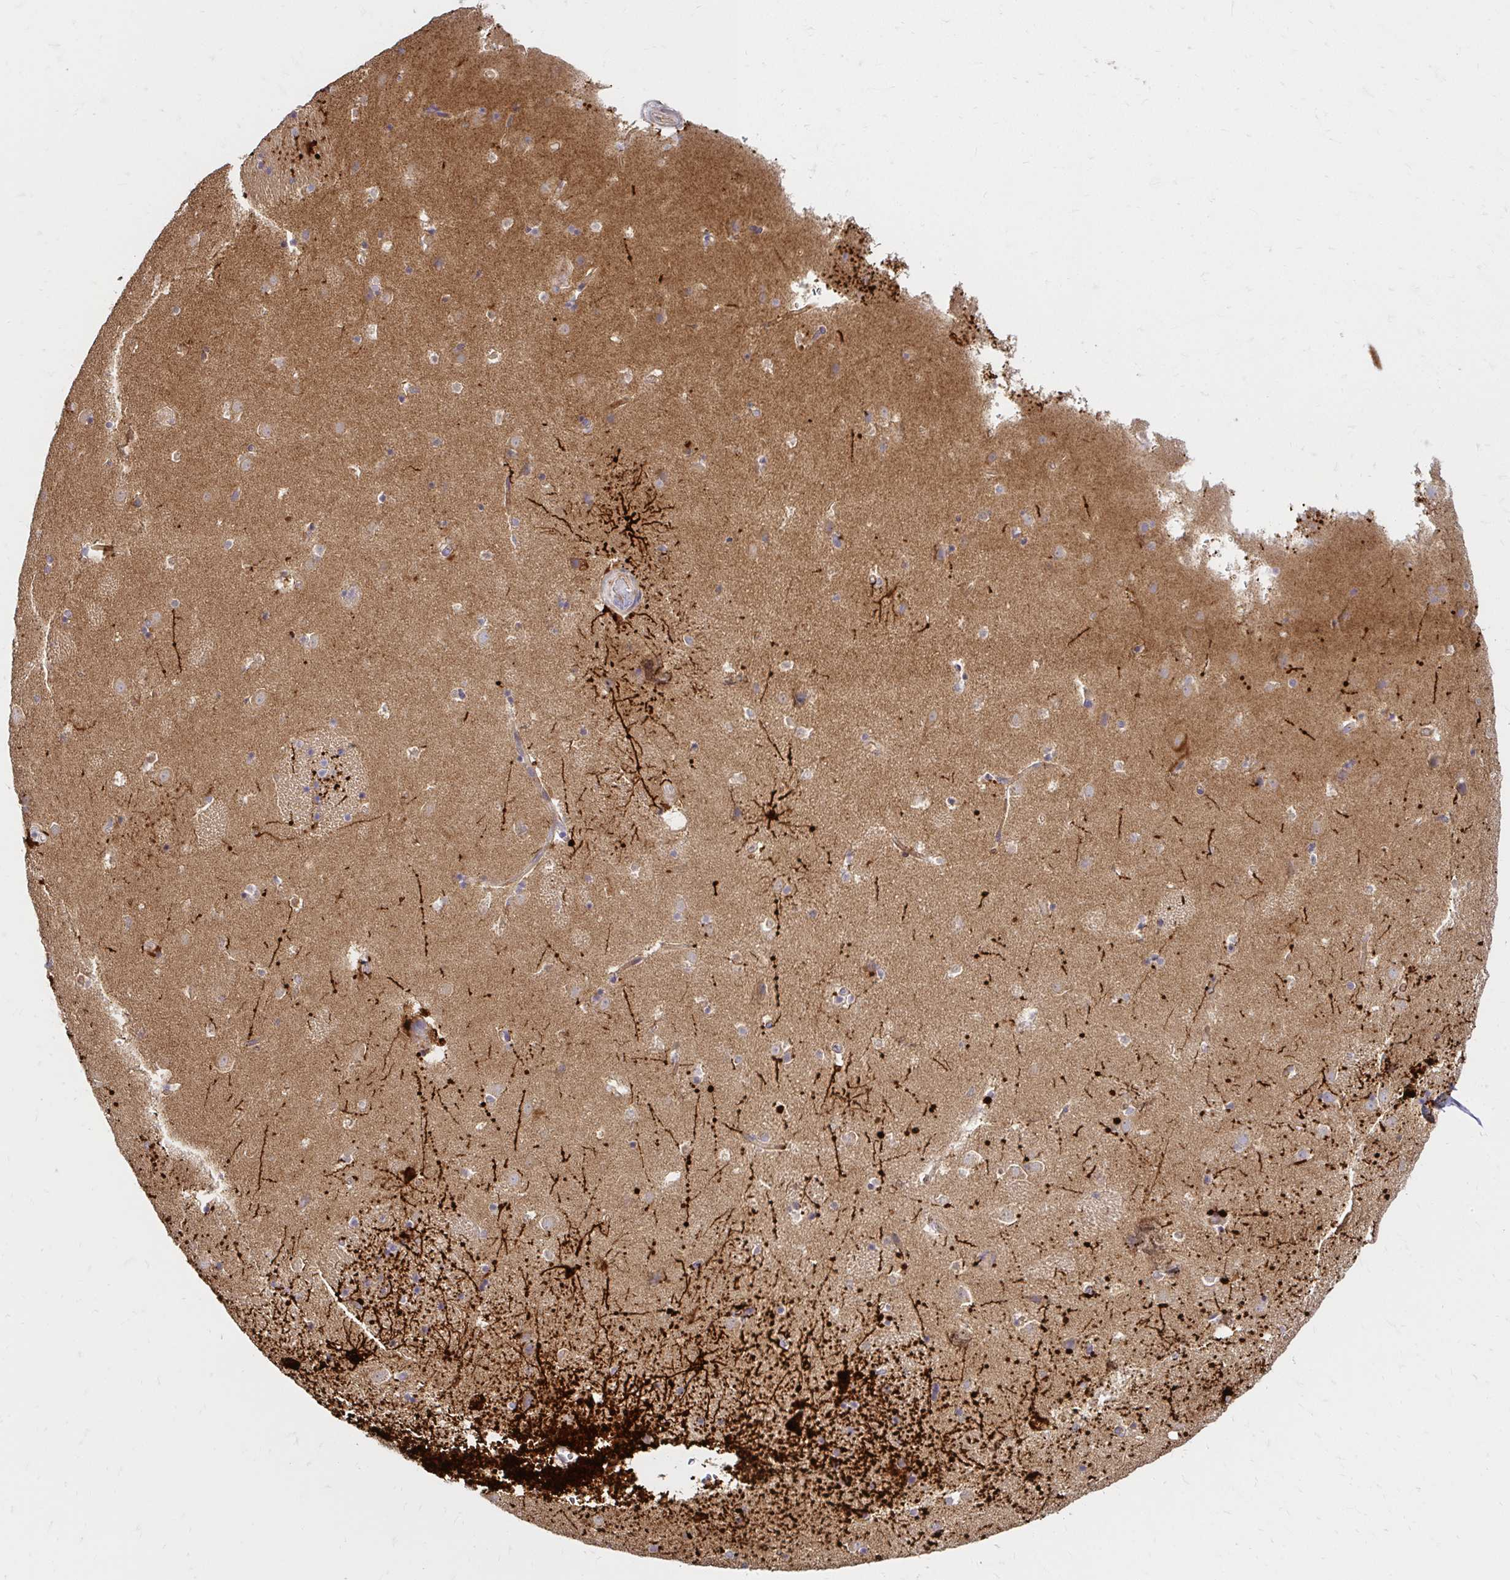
{"staining": {"intensity": "negative", "quantity": "none", "location": "none"}, "tissue": "caudate", "cell_type": "Glial cells", "image_type": "normal", "snomed": [{"axis": "morphology", "description": "Normal tissue, NOS"}, {"axis": "topography", "description": "Lateral ventricle wall"}], "caption": "A photomicrograph of caudate stained for a protein demonstrates no brown staining in glial cells. (Brightfield microscopy of DAB IHC at high magnification).", "gene": "ITGA2", "patient": {"sex": "male", "age": 37}}